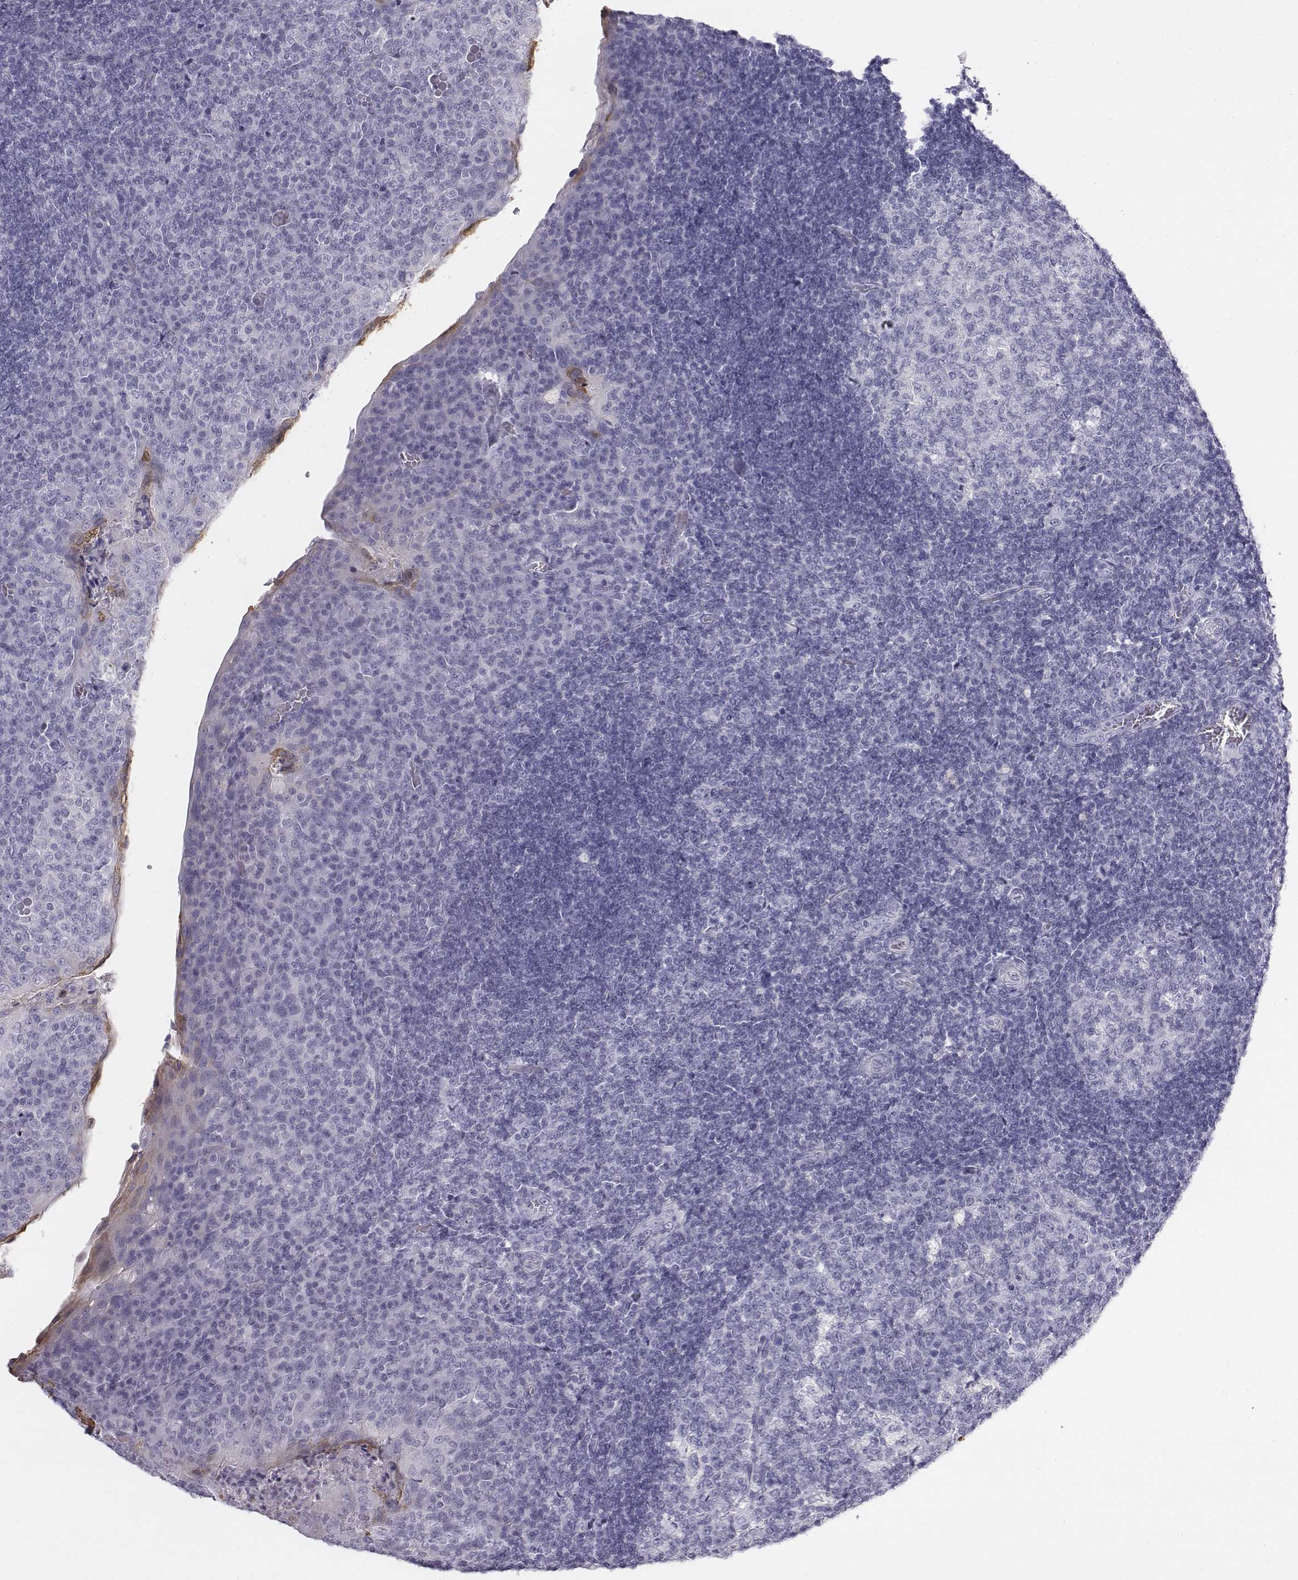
{"staining": {"intensity": "negative", "quantity": "none", "location": "none"}, "tissue": "tonsil", "cell_type": "Germinal center cells", "image_type": "normal", "snomed": [{"axis": "morphology", "description": "Normal tissue, NOS"}, {"axis": "topography", "description": "Tonsil"}], "caption": "The histopathology image exhibits no staining of germinal center cells in unremarkable tonsil. Nuclei are stained in blue.", "gene": "C6orf58", "patient": {"sex": "male", "age": 17}}